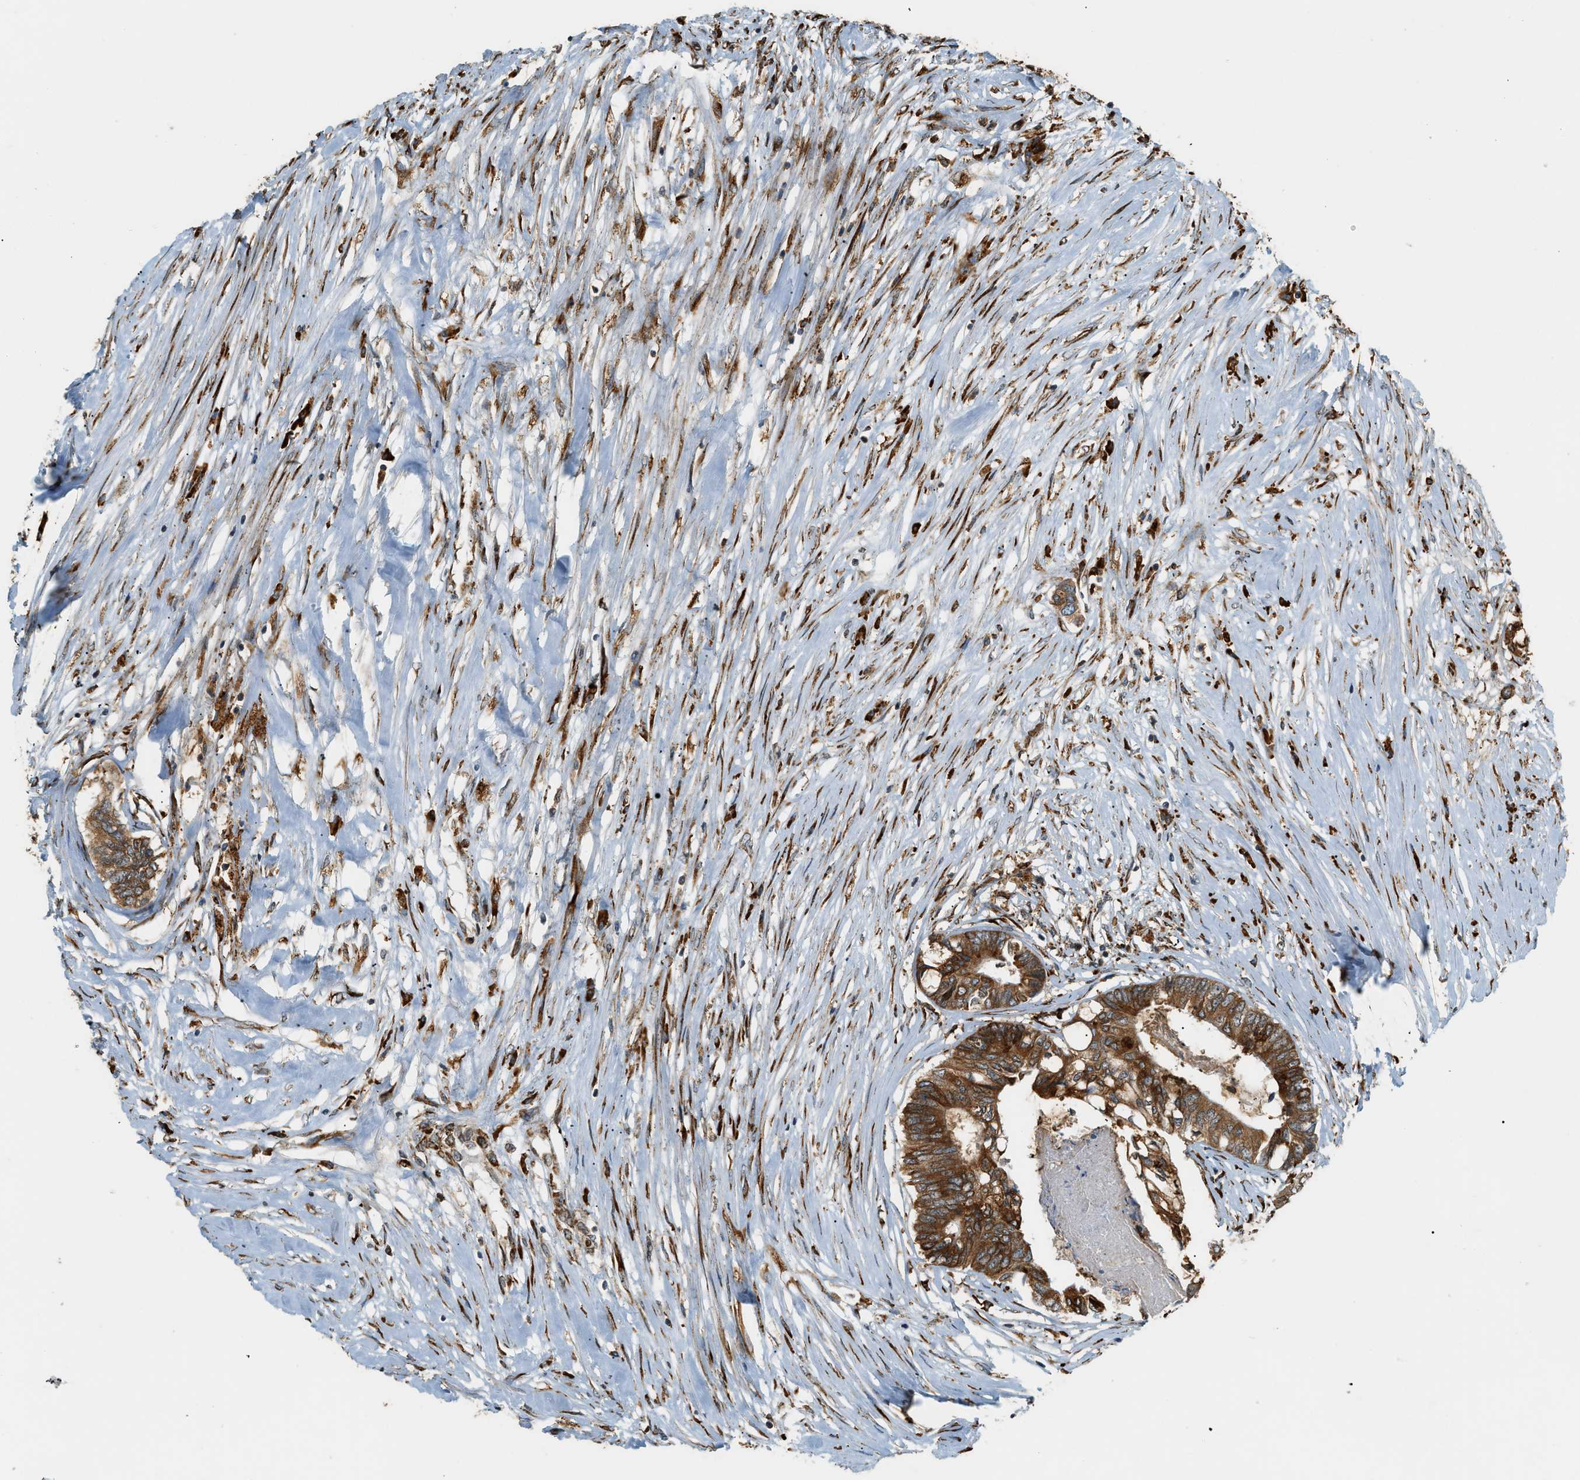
{"staining": {"intensity": "strong", "quantity": ">75%", "location": "cytoplasmic/membranous"}, "tissue": "colorectal cancer", "cell_type": "Tumor cells", "image_type": "cancer", "snomed": [{"axis": "morphology", "description": "Adenocarcinoma, NOS"}, {"axis": "topography", "description": "Rectum"}], "caption": "This photomicrograph shows colorectal cancer stained with immunohistochemistry (IHC) to label a protein in brown. The cytoplasmic/membranous of tumor cells show strong positivity for the protein. Nuclei are counter-stained blue.", "gene": "SEMA4D", "patient": {"sex": "male", "age": 63}}